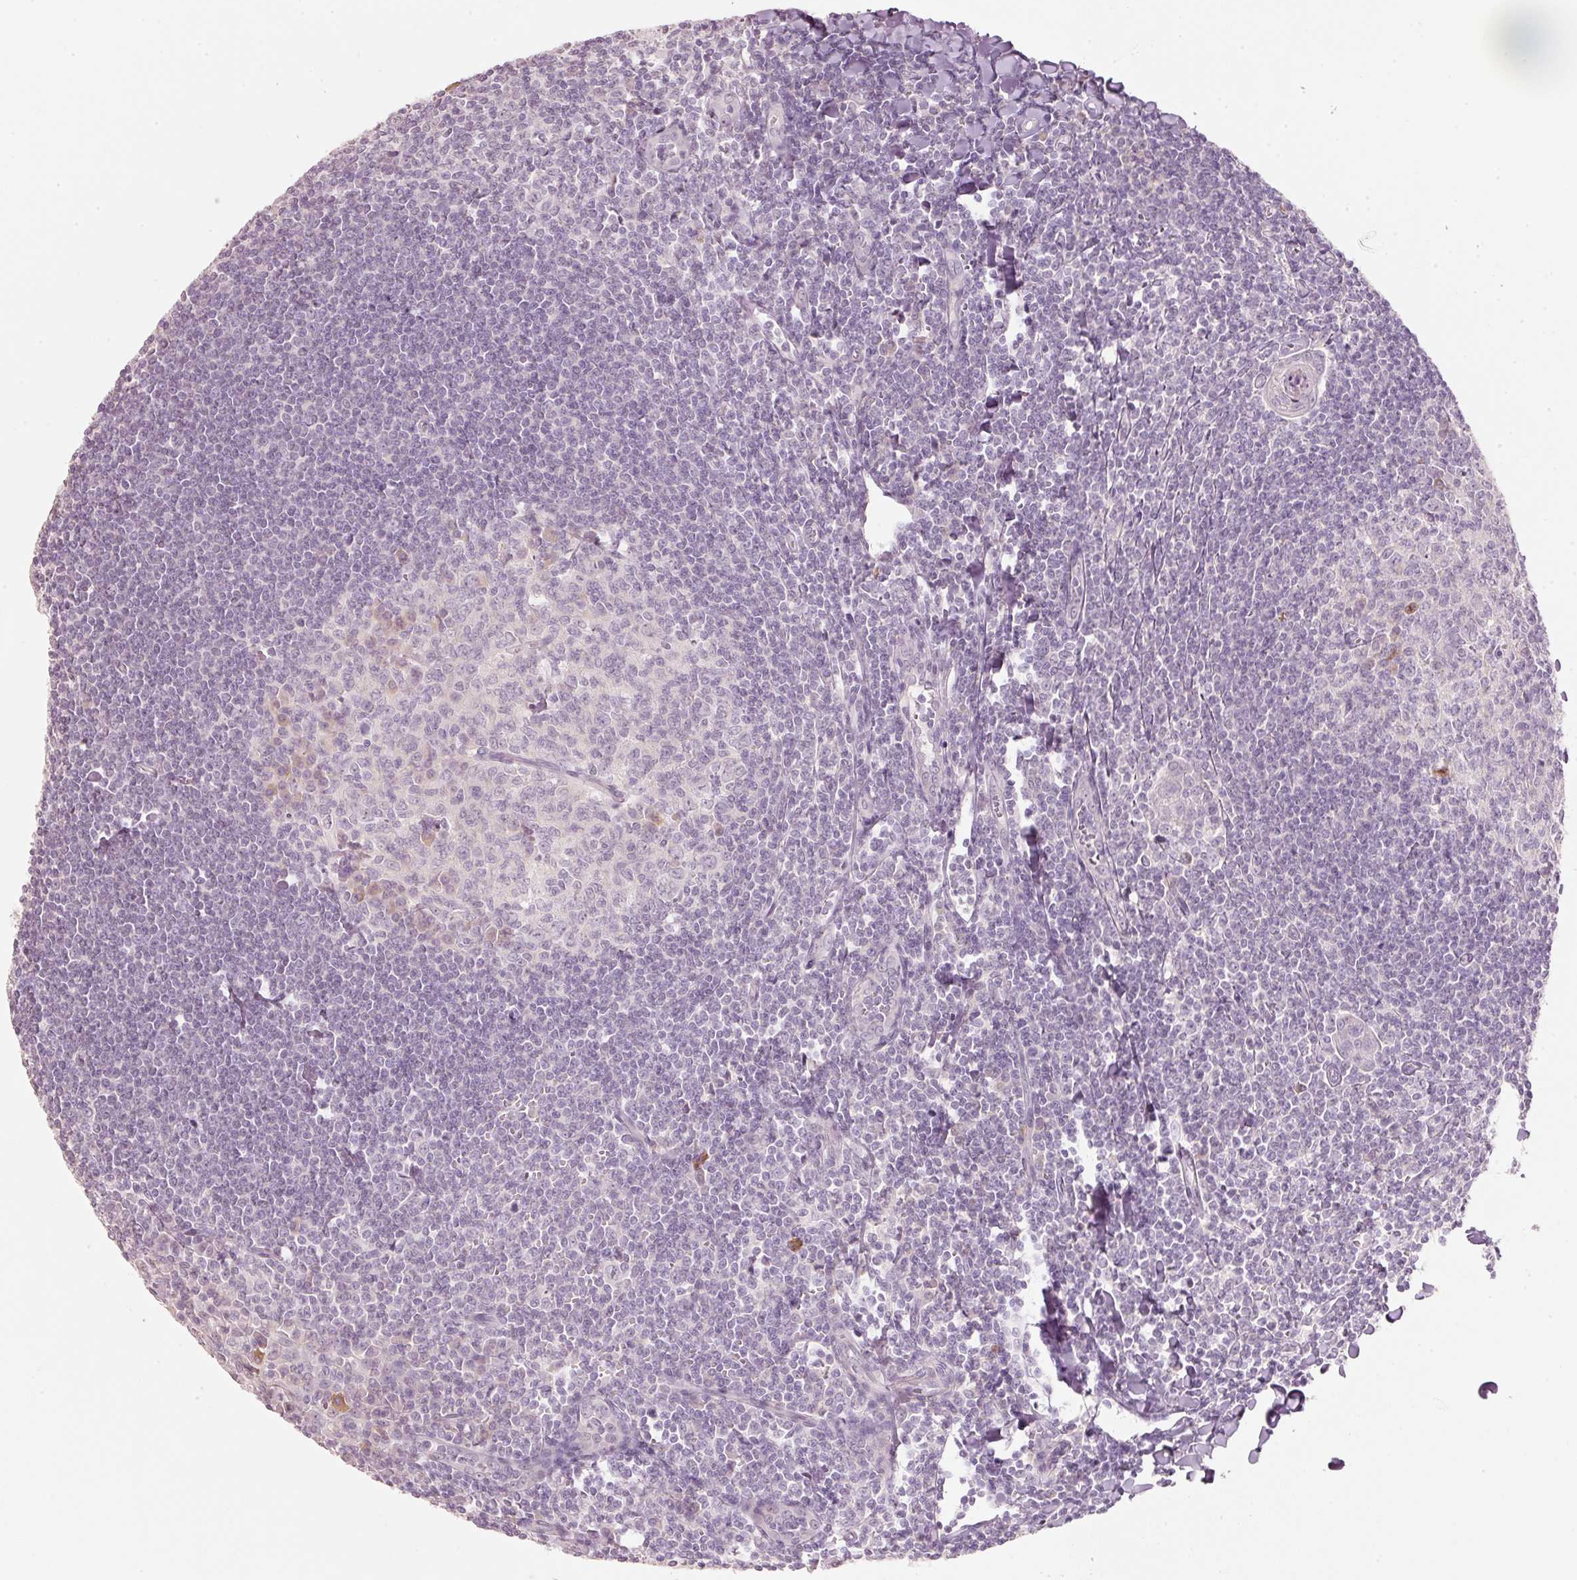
{"staining": {"intensity": "weak", "quantity": "<25%", "location": "cytoplasmic/membranous"}, "tissue": "tonsil", "cell_type": "Germinal center cells", "image_type": "normal", "snomed": [{"axis": "morphology", "description": "Normal tissue, NOS"}, {"axis": "topography", "description": "Tonsil"}], "caption": "This photomicrograph is of benign tonsil stained with immunohistochemistry (IHC) to label a protein in brown with the nuclei are counter-stained blue. There is no positivity in germinal center cells.", "gene": "STEAP1", "patient": {"sex": "male", "age": 27}}